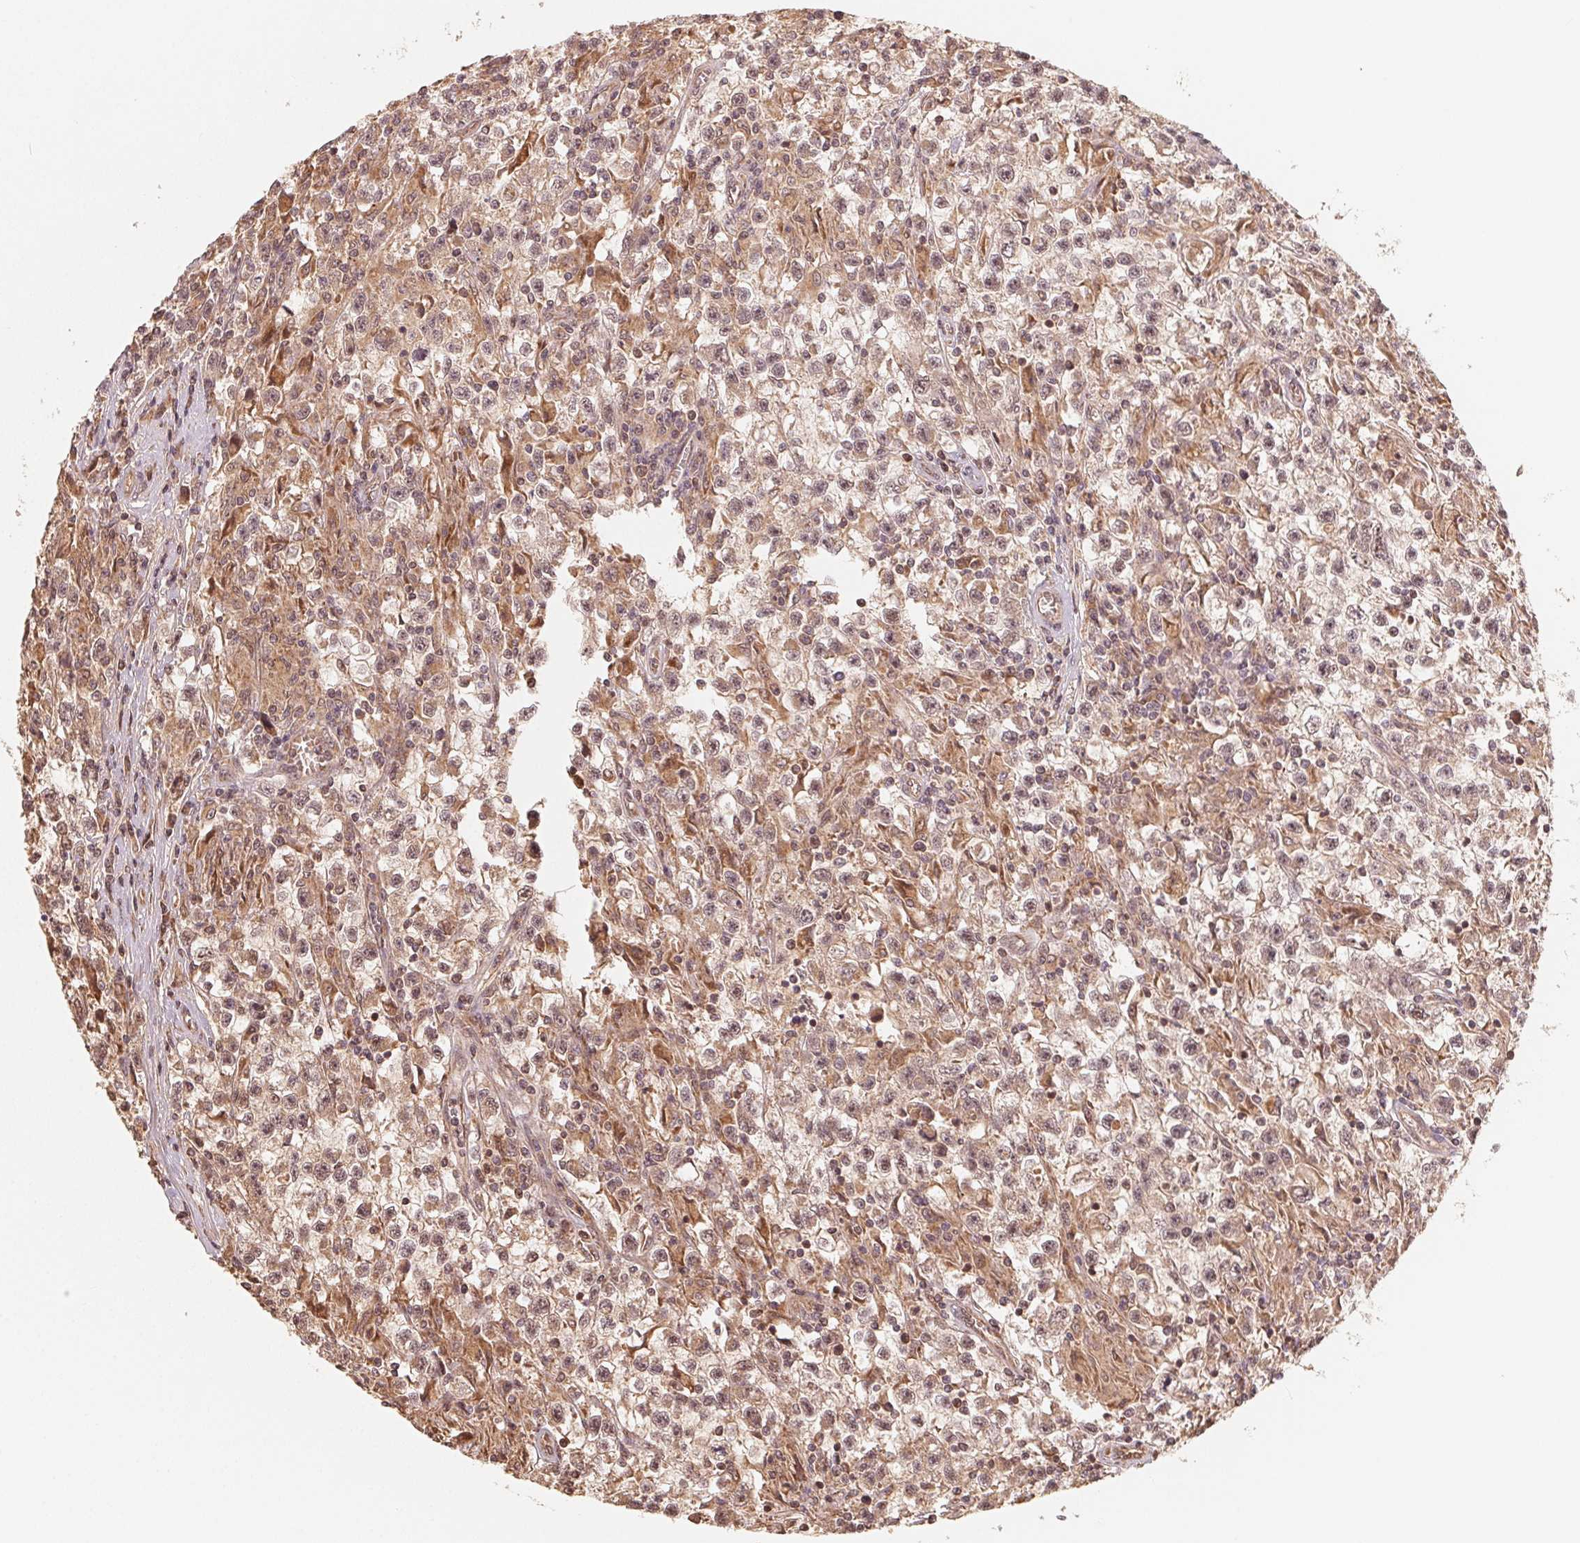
{"staining": {"intensity": "weak", "quantity": ">75%", "location": "cytoplasmic/membranous"}, "tissue": "testis cancer", "cell_type": "Tumor cells", "image_type": "cancer", "snomed": [{"axis": "morphology", "description": "Seminoma, NOS"}, {"axis": "topography", "description": "Testis"}], "caption": "Tumor cells show low levels of weak cytoplasmic/membranous expression in approximately >75% of cells in human seminoma (testis).", "gene": "WBP2", "patient": {"sex": "male", "age": 31}}